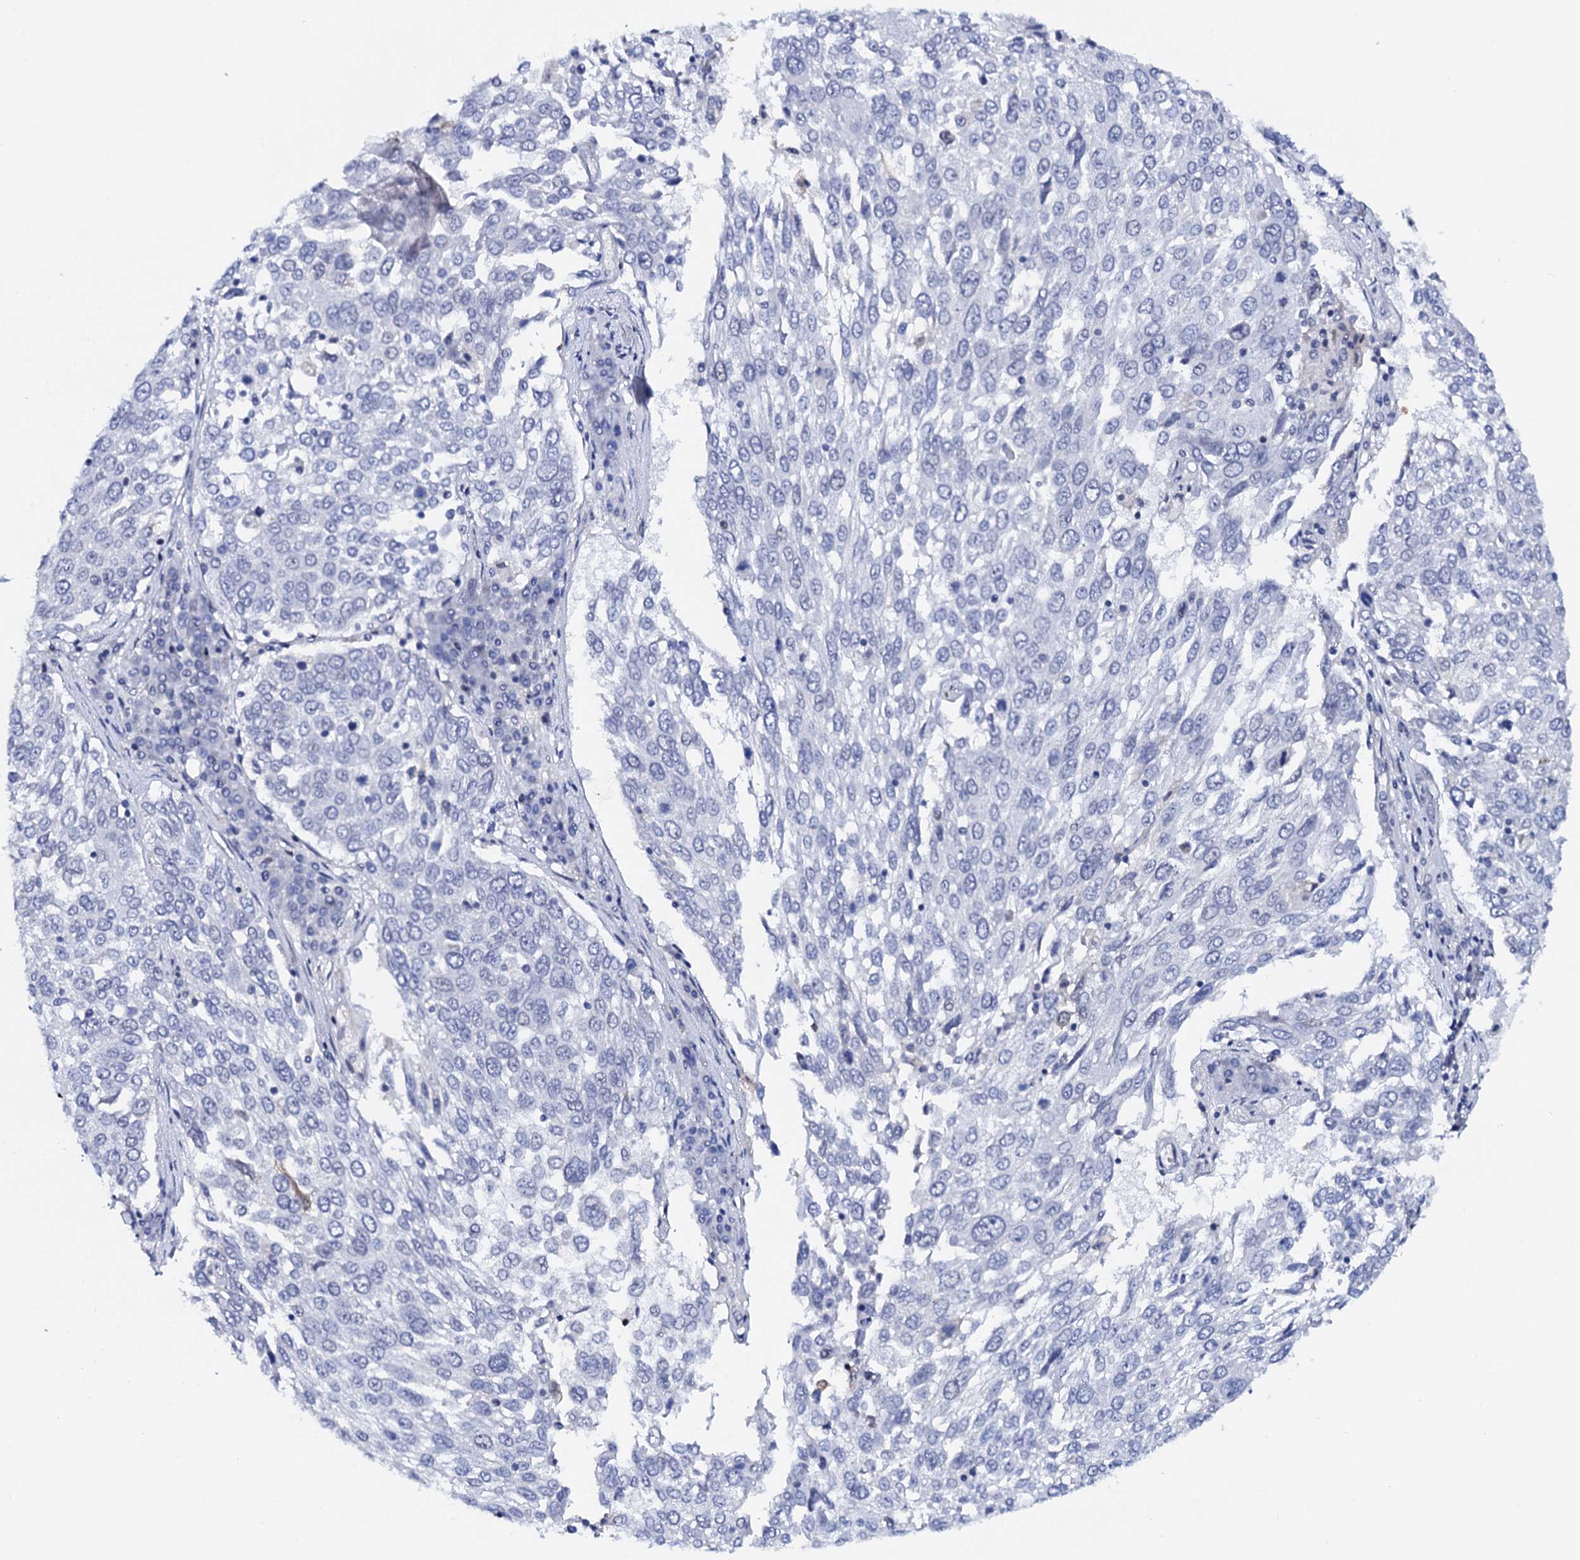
{"staining": {"intensity": "negative", "quantity": "none", "location": "none"}, "tissue": "lung cancer", "cell_type": "Tumor cells", "image_type": "cancer", "snomed": [{"axis": "morphology", "description": "Squamous cell carcinoma, NOS"}, {"axis": "topography", "description": "Lung"}], "caption": "DAB immunohistochemical staining of human lung cancer (squamous cell carcinoma) displays no significant expression in tumor cells.", "gene": "C16orf87", "patient": {"sex": "male", "age": 65}}